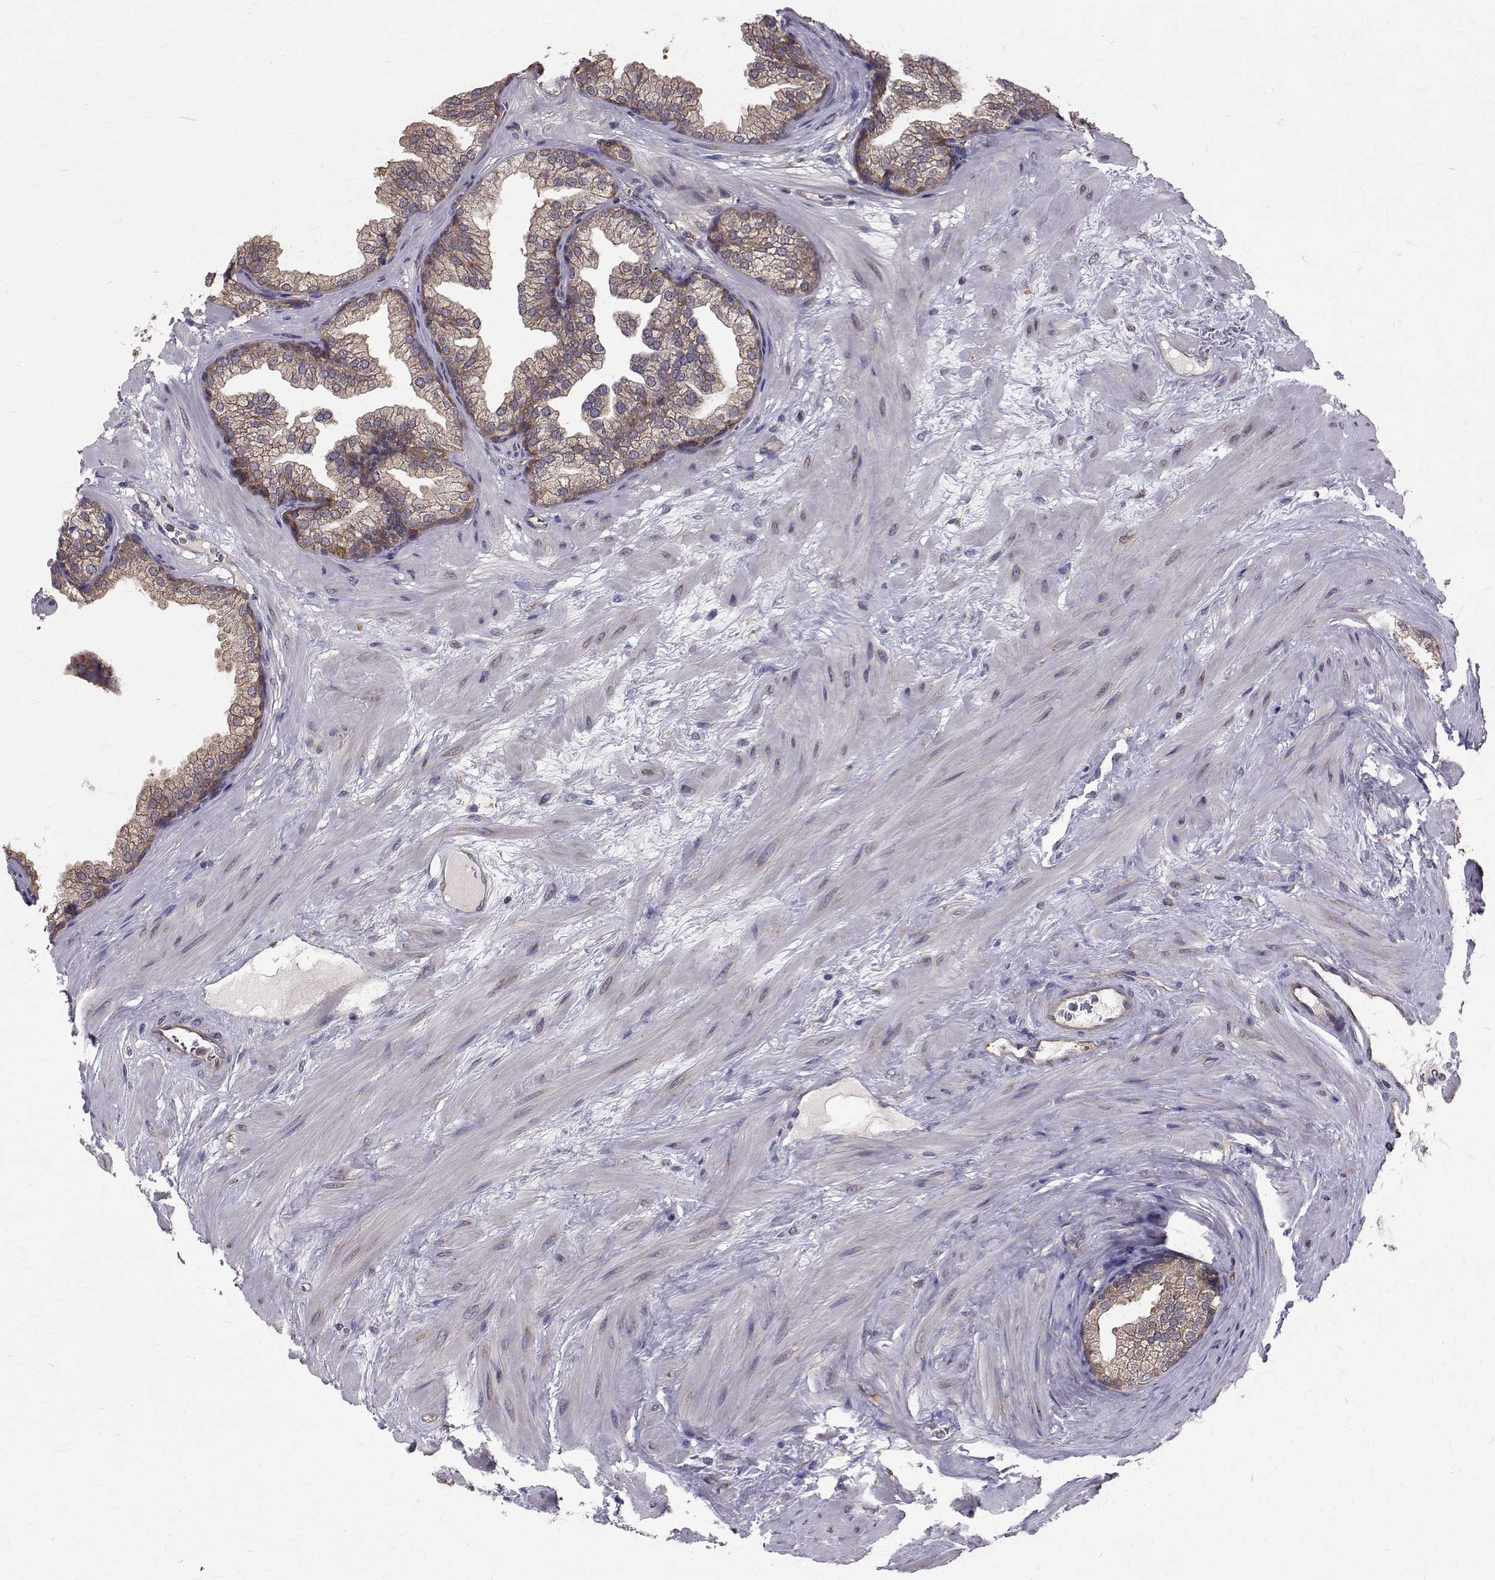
{"staining": {"intensity": "weak", "quantity": ">75%", "location": "cytoplasmic/membranous"}, "tissue": "prostate", "cell_type": "Glandular cells", "image_type": "normal", "snomed": [{"axis": "morphology", "description": "Normal tissue, NOS"}, {"axis": "topography", "description": "Prostate"}], "caption": "Immunohistochemical staining of unremarkable human prostate demonstrates low levels of weak cytoplasmic/membranous staining in approximately >75% of glandular cells. (Stains: DAB in brown, nuclei in blue, Microscopy: brightfield microscopy at high magnification).", "gene": "FARSB", "patient": {"sex": "male", "age": 37}}